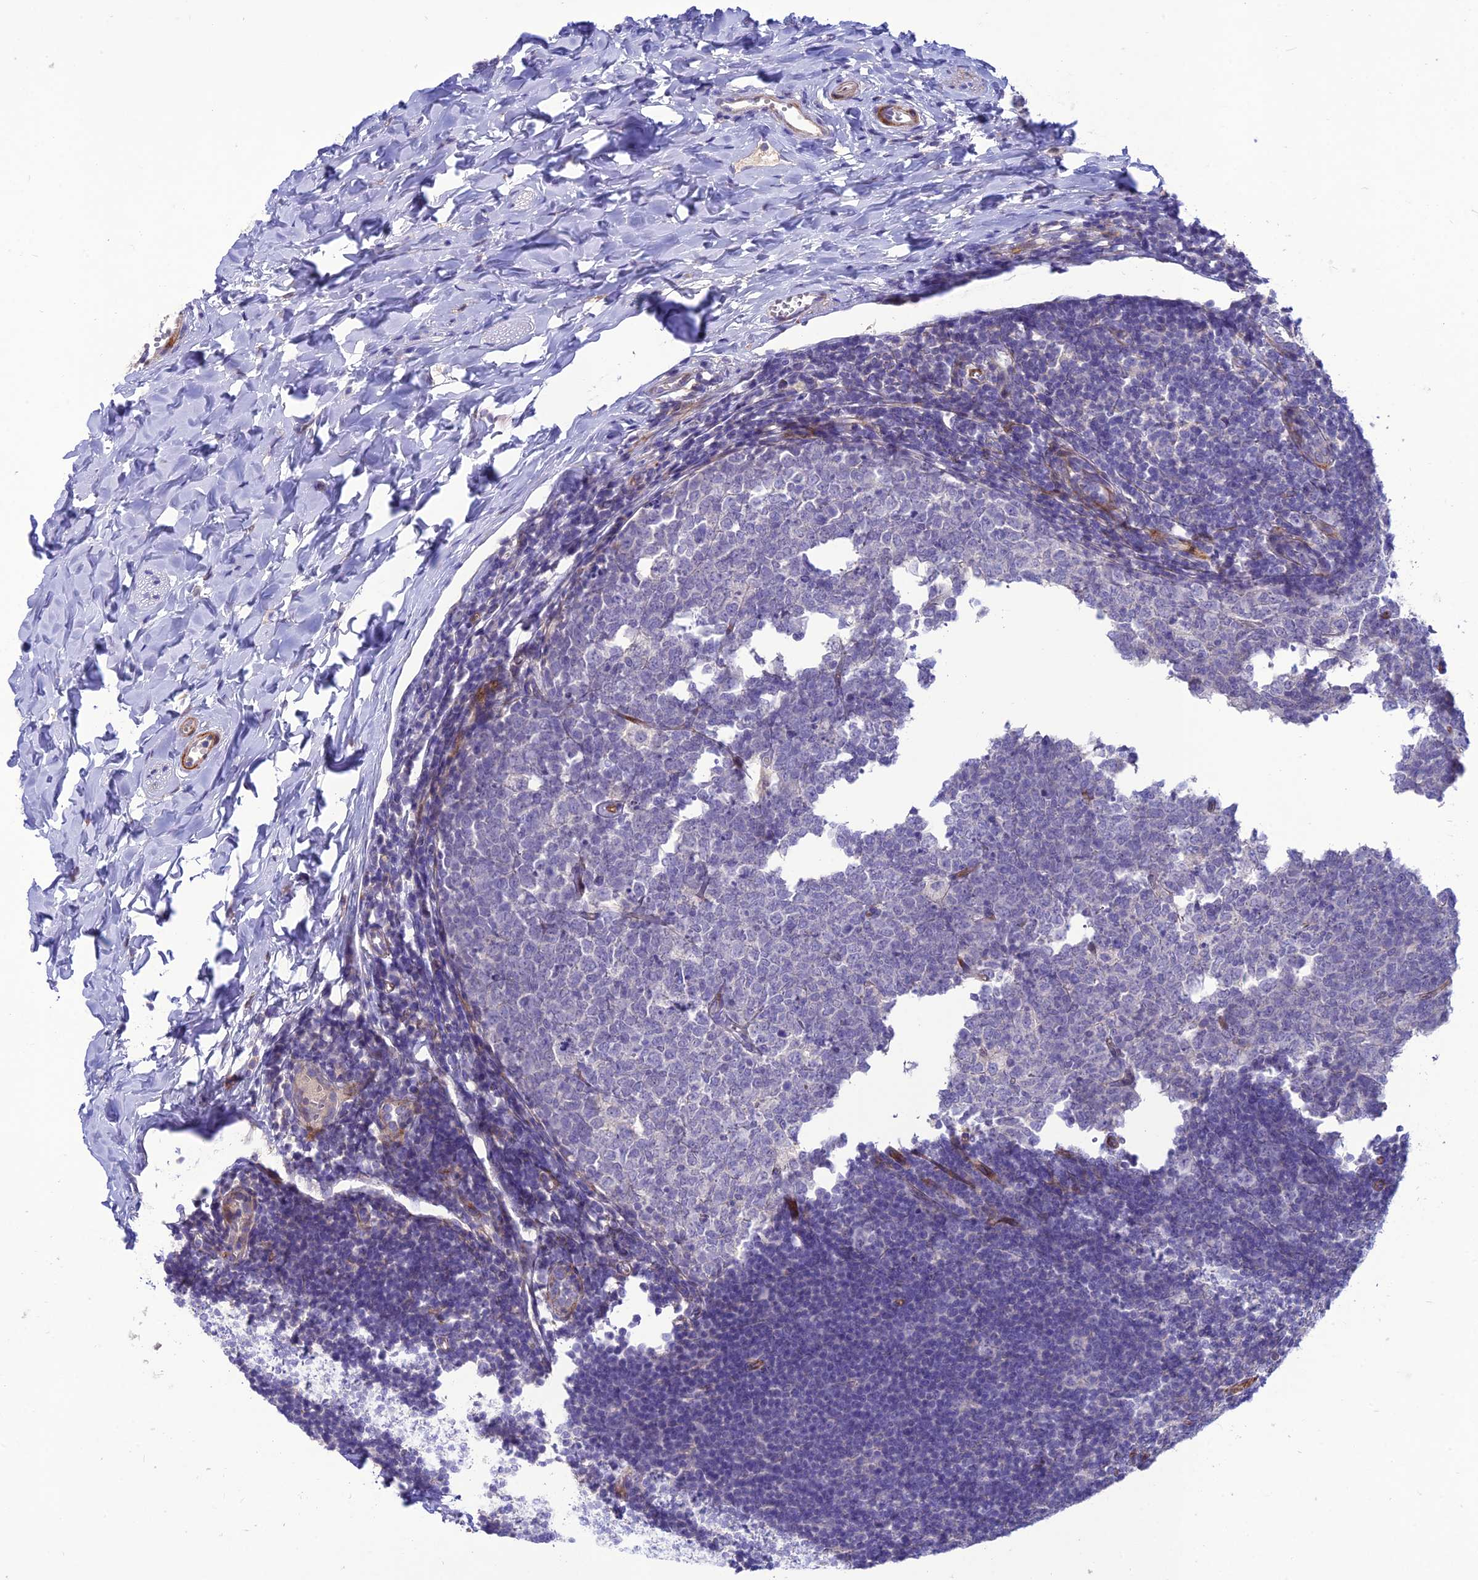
{"staining": {"intensity": "negative", "quantity": "none", "location": "none"}, "tissue": "appendix", "cell_type": "Glandular cells", "image_type": "normal", "snomed": [{"axis": "morphology", "description": "Normal tissue, NOS"}, {"axis": "topography", "description": "Appendix"}], "caption": "Protein analysis of benign appendix reveals no significant expression in glandular cells. (DAB immunohistochemistry (IHC), high magnification).", "gene": "TEKT3", "patient": {"sex": "male", "age": 14}}